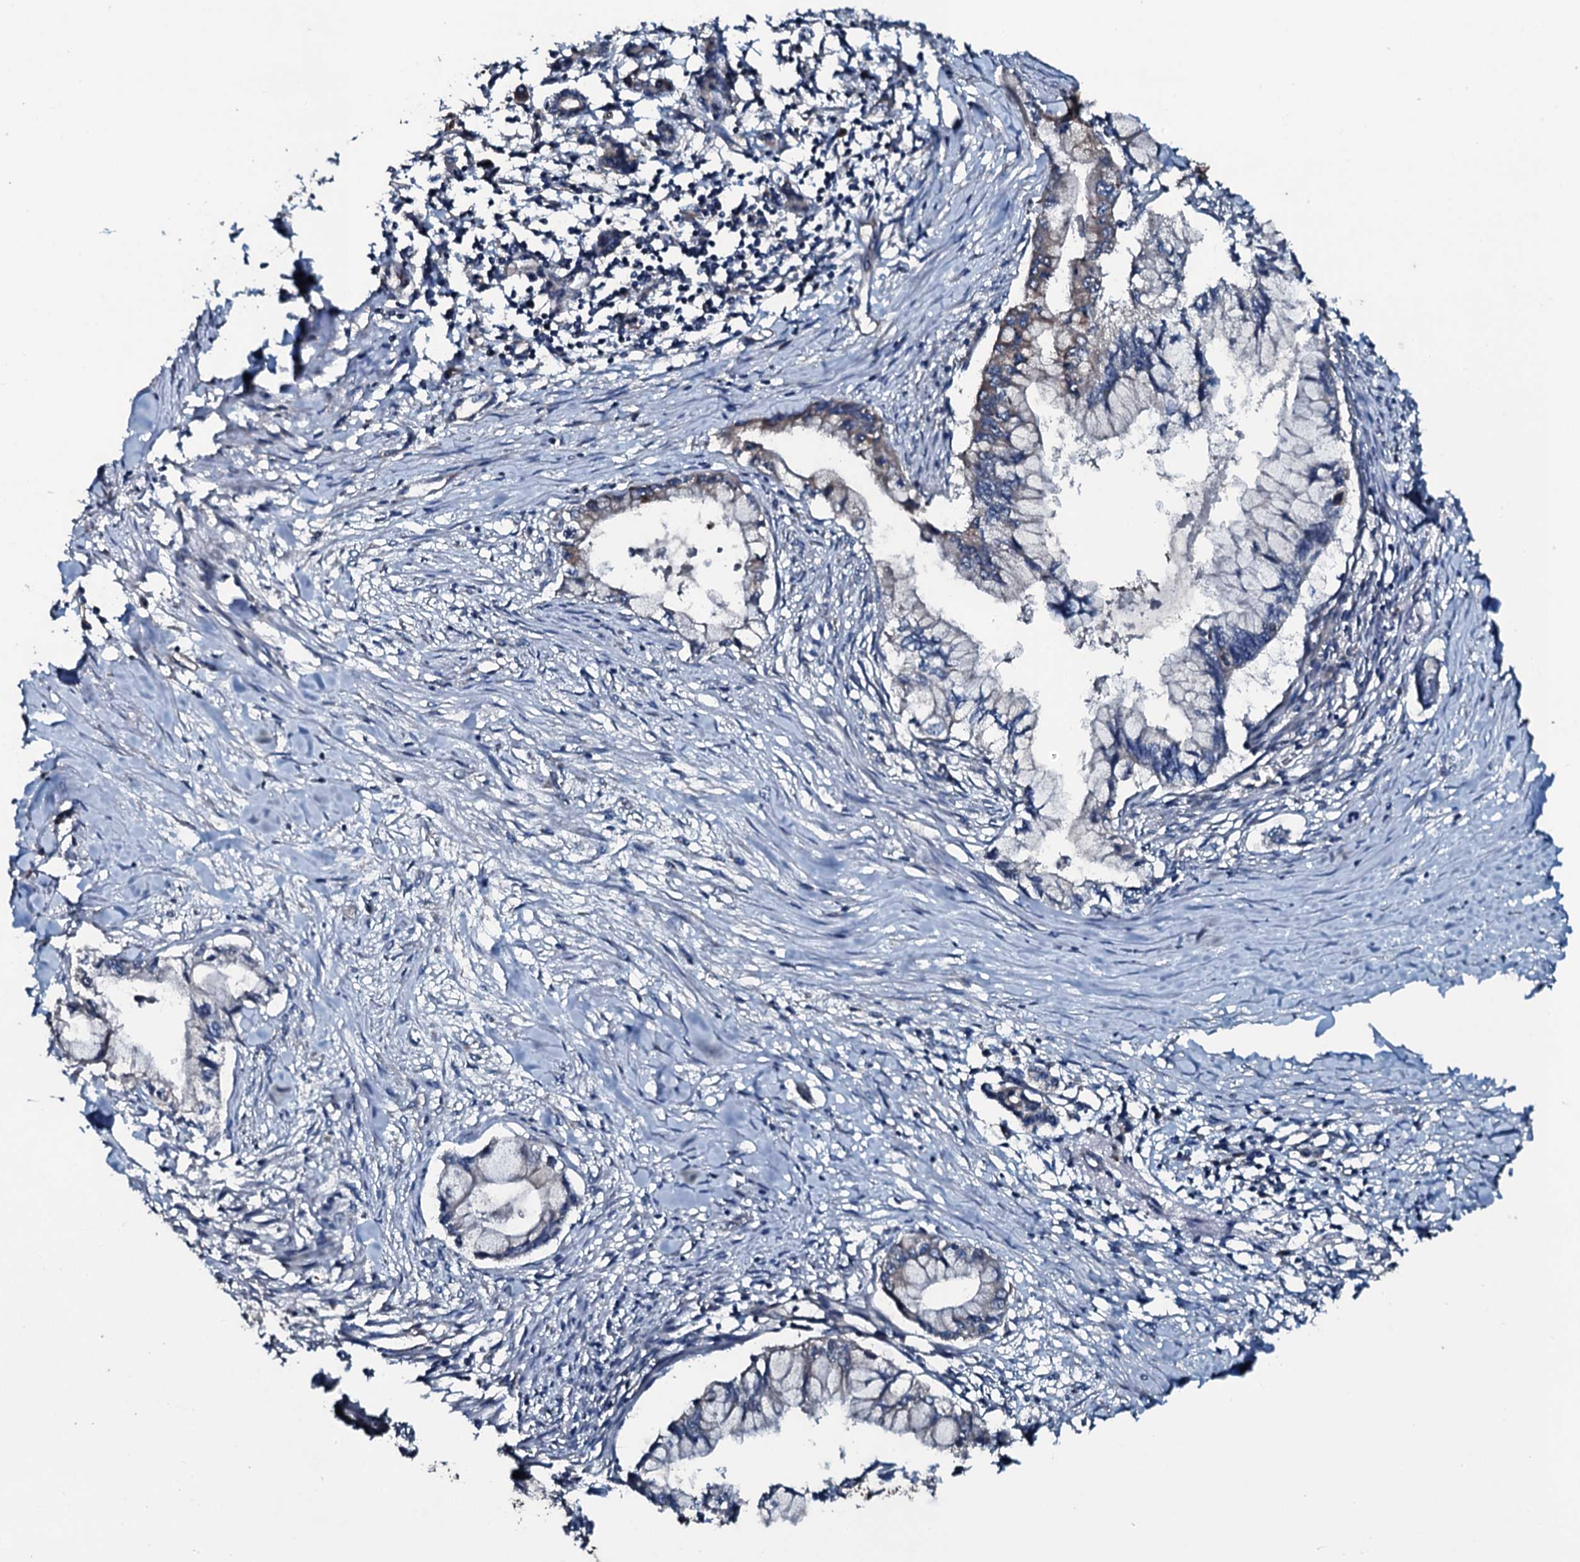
{"staining": {"intensity": "weak", "quantity": "<25%", "location": "cytoplasmic/membranous"}, "tissue": "pancreatic cancer", "cell_type": "Tumor cells", "image_type": "cancer", "snomed": [{"axis": "morphology", "description": "Adenocarcinoma, NOS"}, {"axis": "topography", "description": "Pancreas"}], "caption": "Human pancreatic cancer stained for a protein using IHC demonstrates no staining in tumor cells.", "gene": "AARS1", "patient": {"sex": "male", "age": 48}}